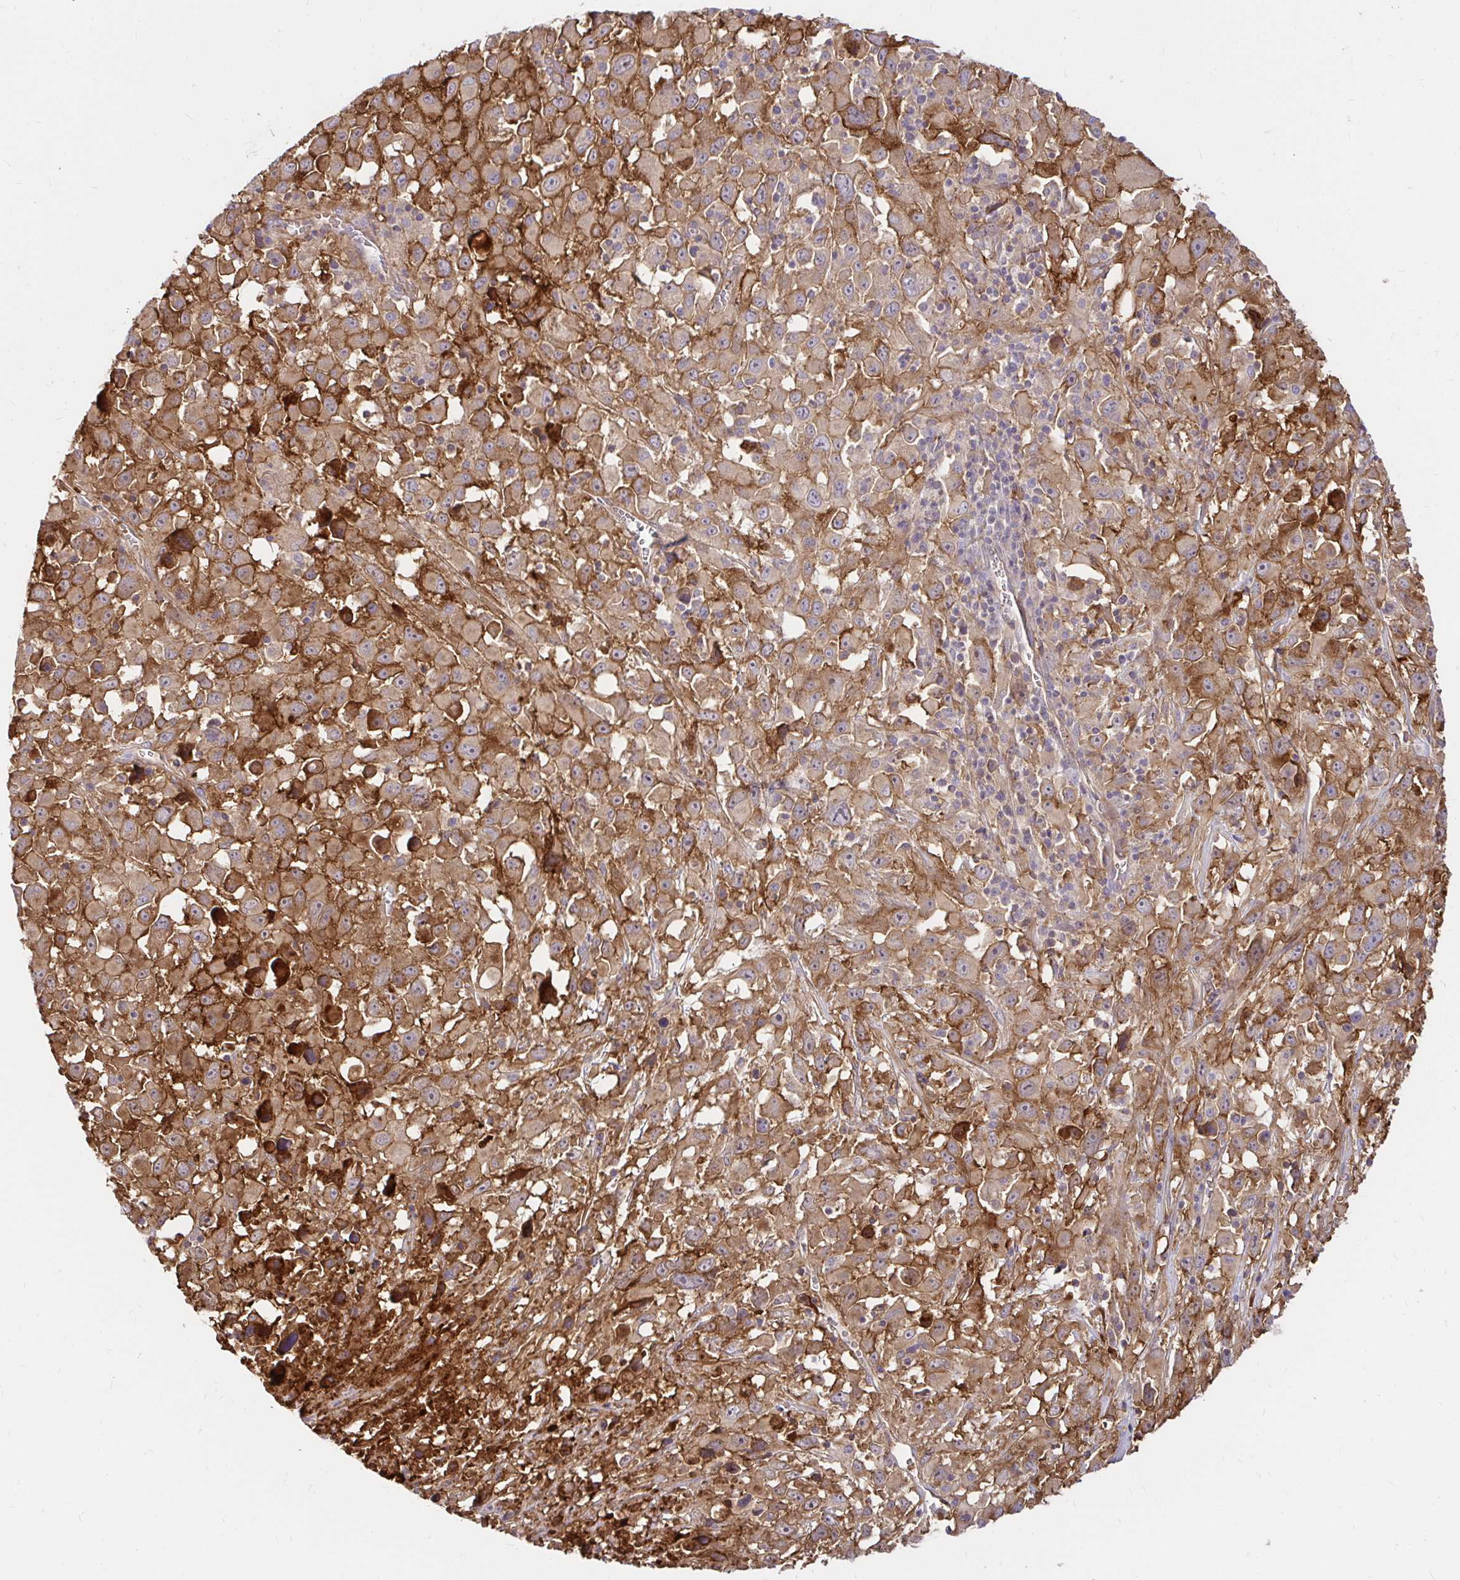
{"staining": {"intensity": "moderate", "quantity": ">75%", "location": "cytoplasmic/membranous"}, "tissue": "melanoma", "cell_type": "Tumor cells", "image_type": "cancer", "snomed": [{"axis": "morphology", "description": "Malignant melanoma, Metastatic site"}, {"axis": "topography", "description": "Soft tissue"}], "caption": "Protein expression by IHC shows moderate cytoplasmic/membranous expression in about >75% of tumor cells in malignant melanoma (metastatic site). The protein is shown in brown color, while the nuclei are stained blue.", "gene": "ITGA2", "patient": {"sex": "male", "age": 50}}